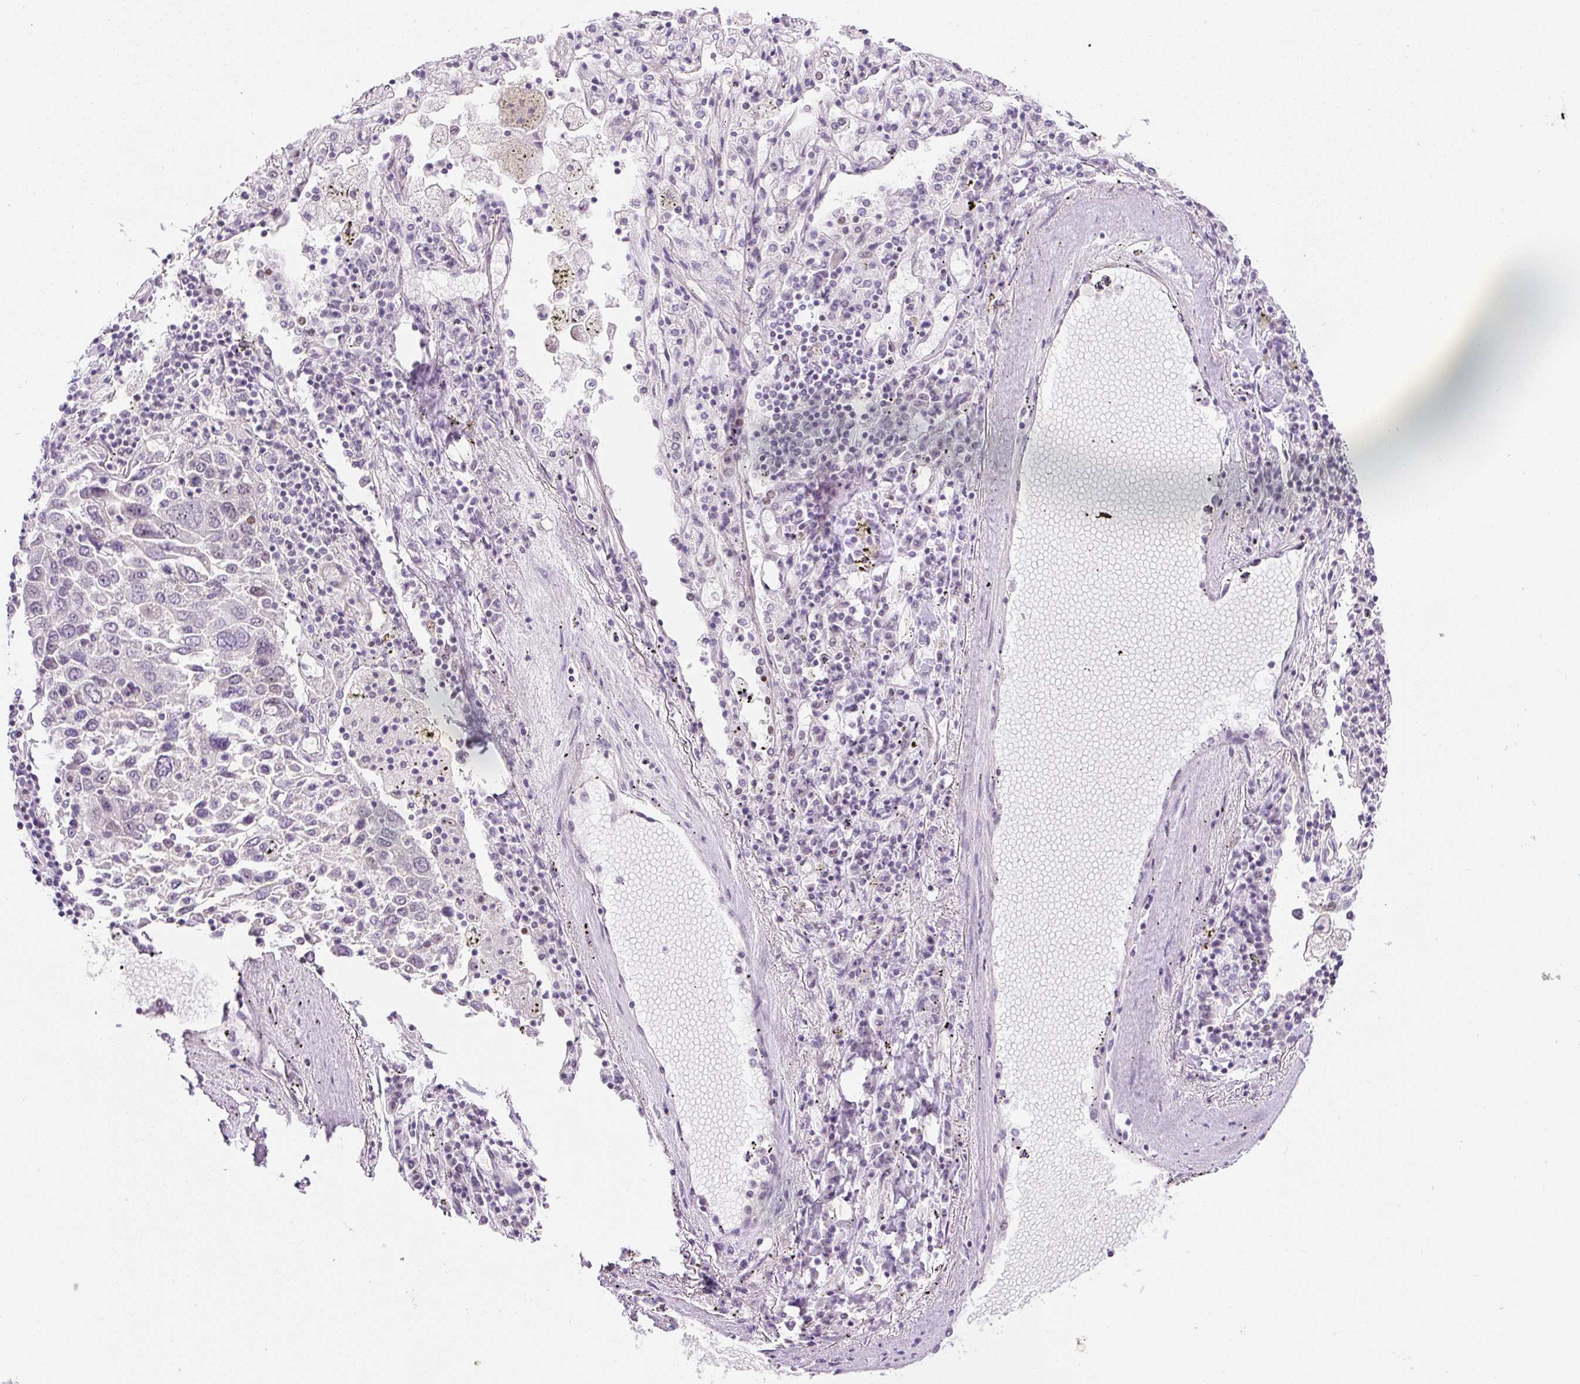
{"staining": {"intensity": "weak", "quantity": "<25%", "location": "nuclear"}, "tissue": "lung cancer", "cell_type": "Tumor cells", "image_type": "cancer", "snomed": [{"axis": "morphology", "description": "Squamous cell carcinoma, NOS"}, {"axis": "topography", "description": "Lung"}], "caption": "Lung cancer was stained to show a protein in brown. There is no significant staining in tumor cells.", "gene": "DPPA4", "patient": {"sex": "male", "age": 65}}